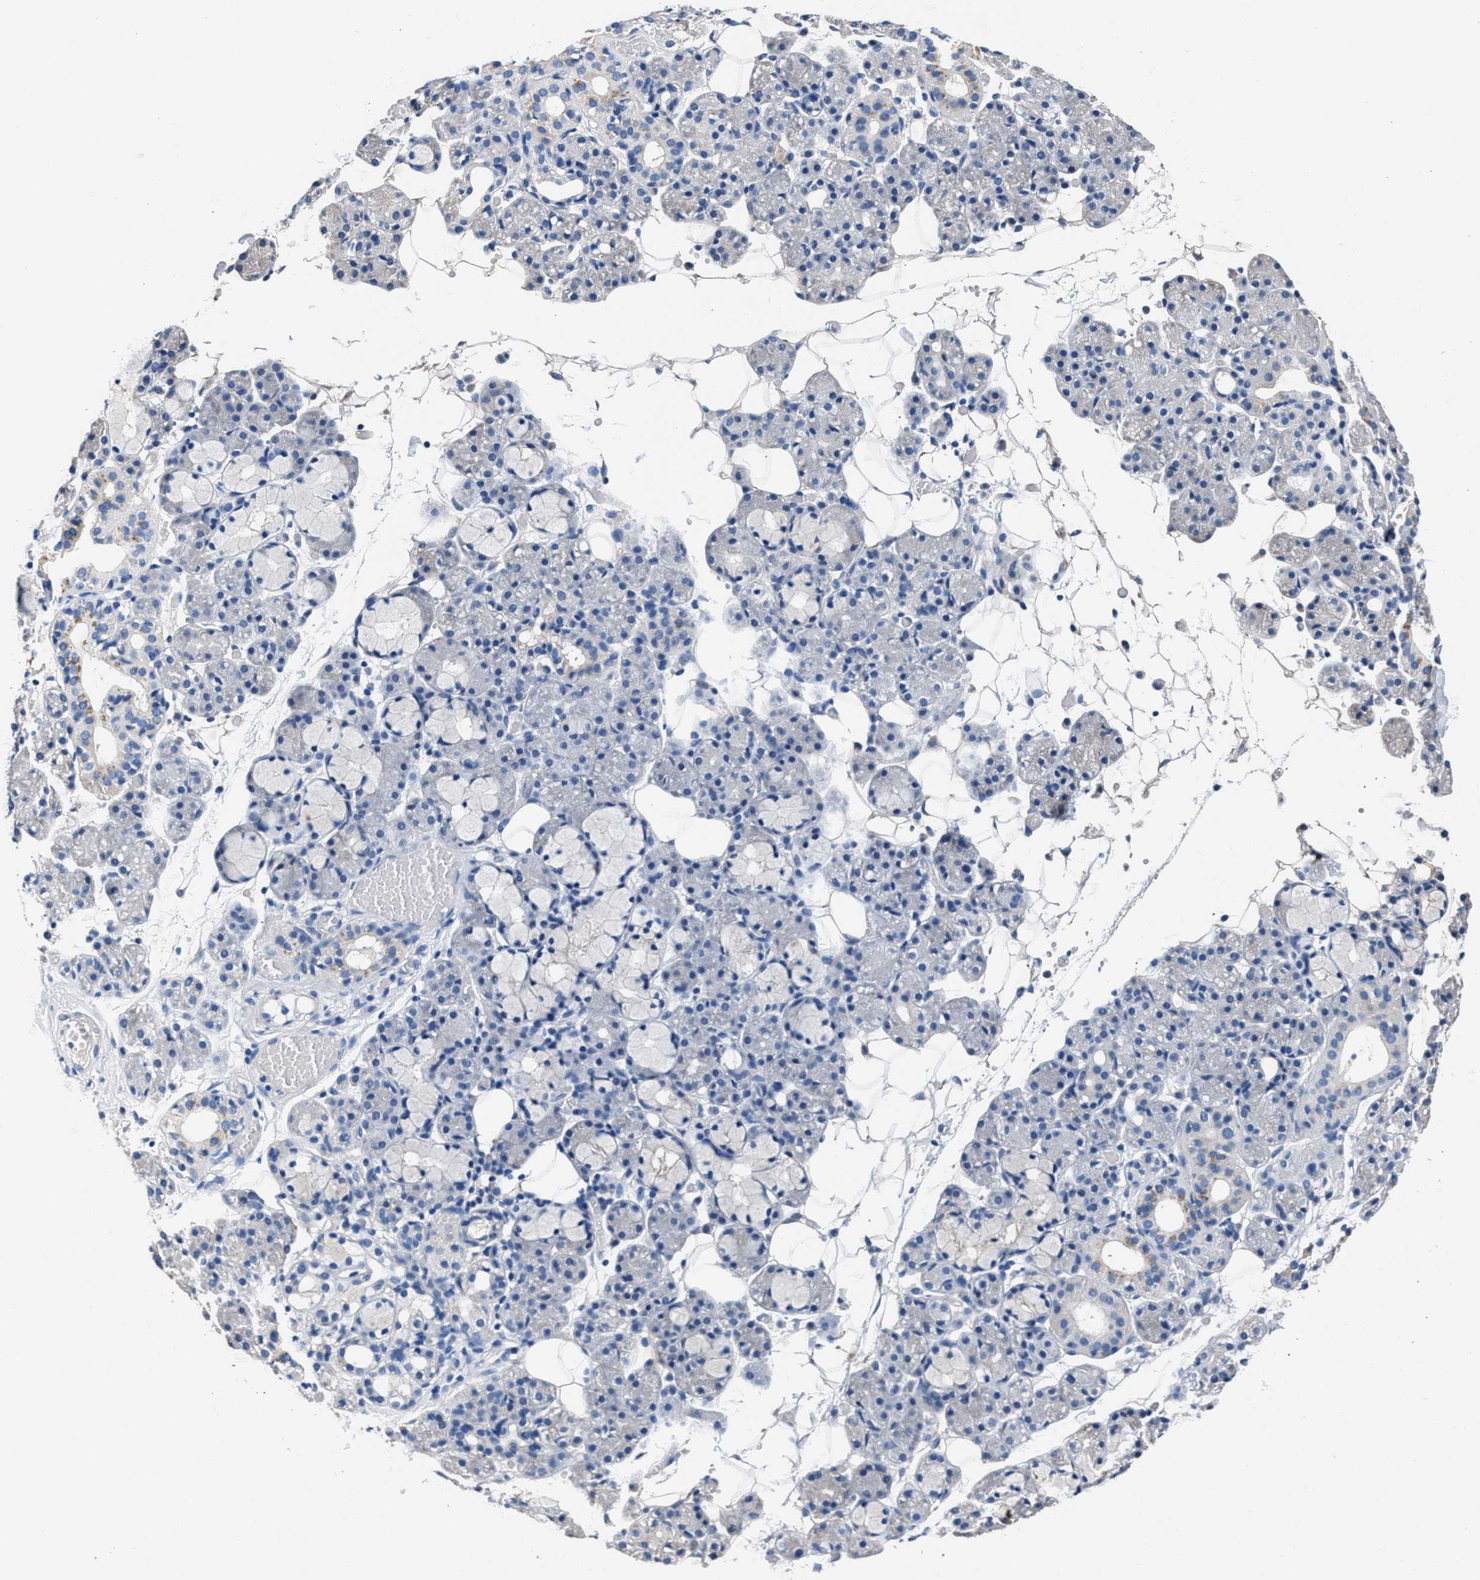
{"staining": {"intensity": "negative", "quantity": "none", "location": "none"}, "tissue": "salivary gland", "cell_type": "Glandular cells", "image_type": "normal", "snomed": [{"axis": "morphology", "description": "Normal tissue, NOS"}, {"axis": "topography", "description": "Salivary gland"}], "caption": "An IHC histopathology image of unremarkable salivary gland is shown. There is no staining in glandular cells of salivary gland.", "gene": "GSTM1", "patient": {"sex": "male", "age": 63}}